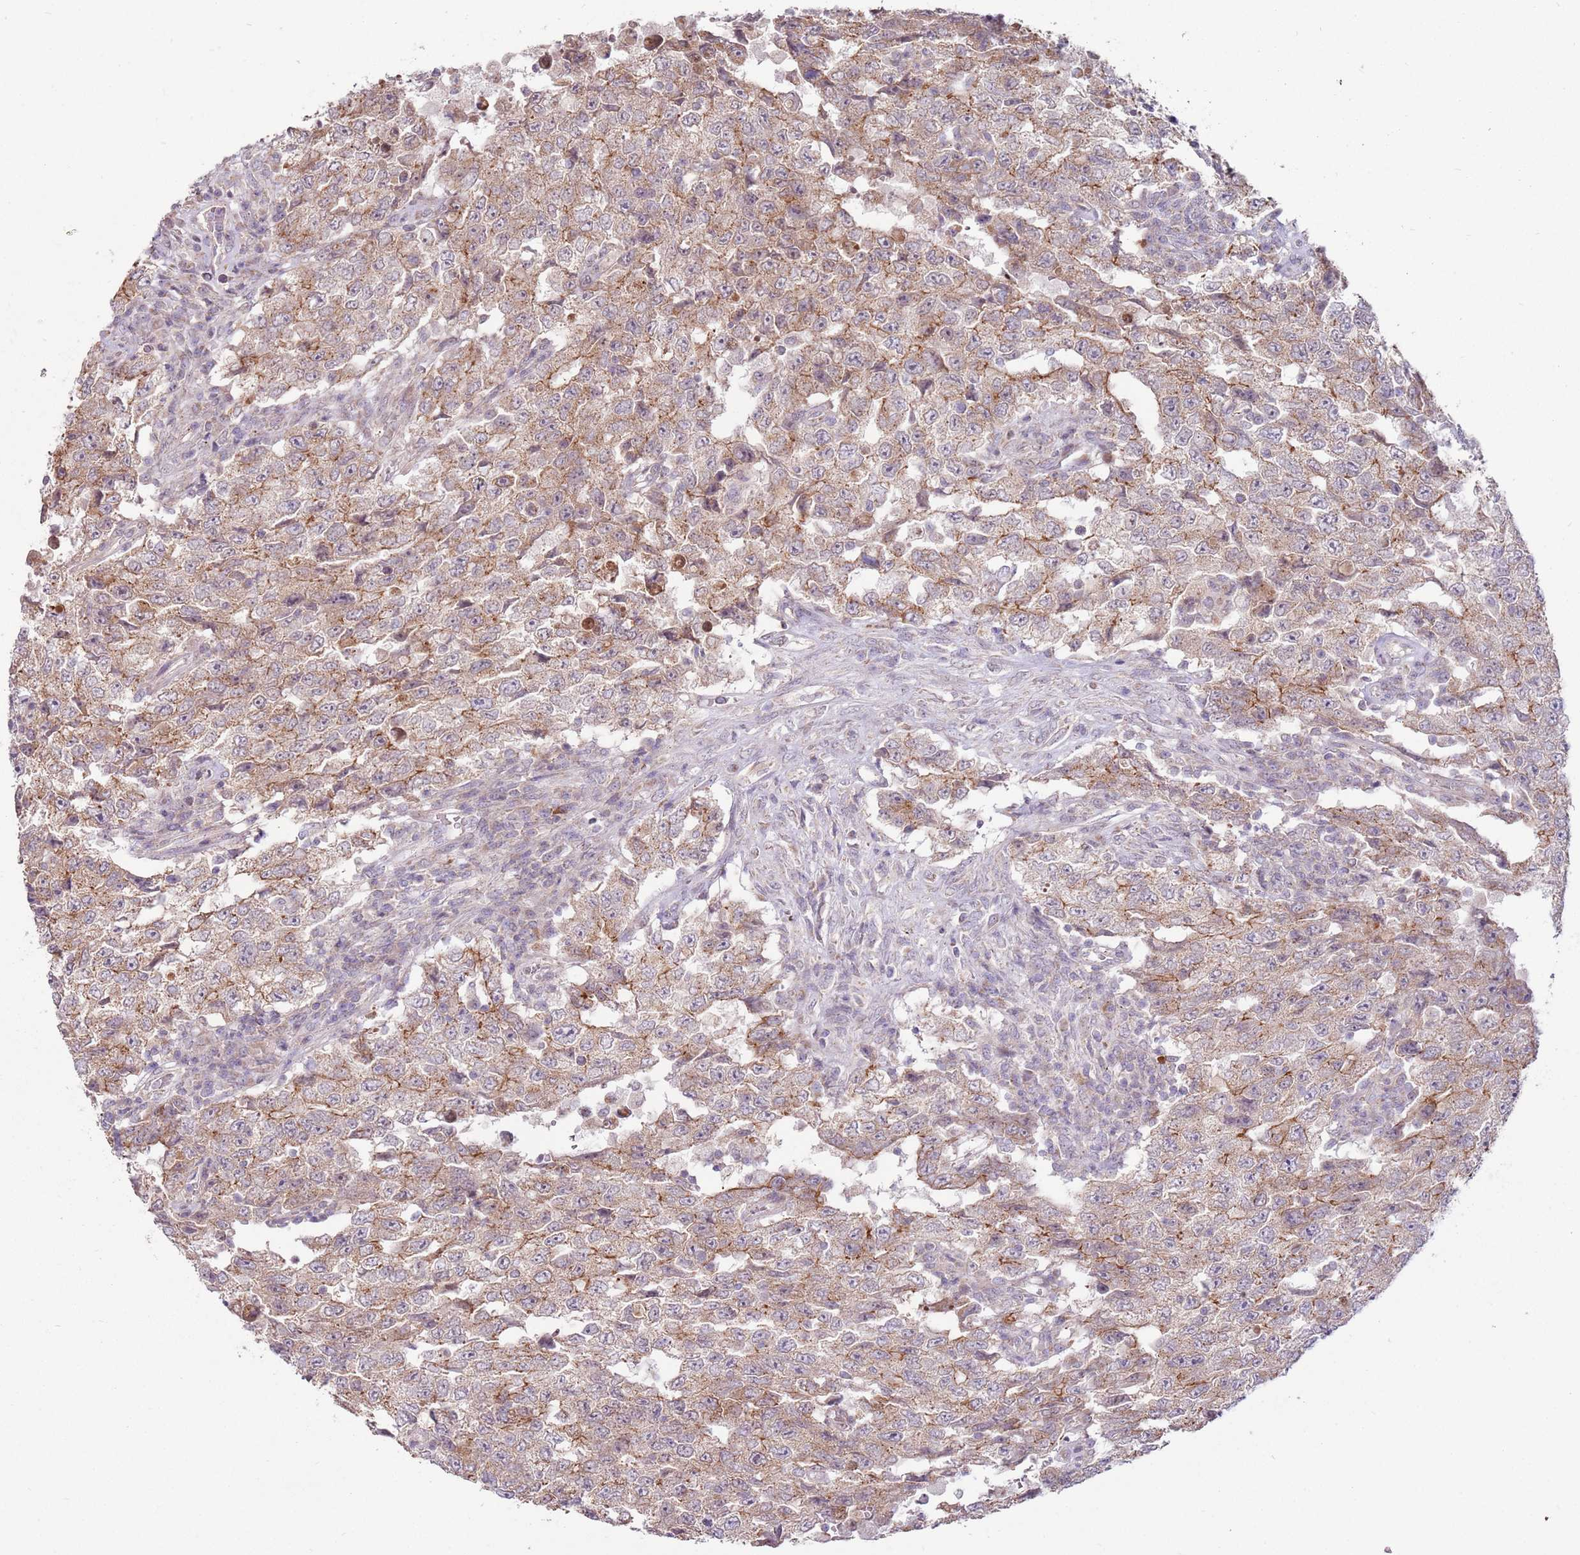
{"staining": {"intensity": "moderate", "quantity": "25%-75%", "location": "cytoplasmic/membranous"}, "tissue": "testis cancer", "cell_type": "Tumor cells", "image_type": "cancer", "snomed": [{"axis": "morphology", "description": "Carcinoma, Embryonal, NOS"}, {"axis": "topography", "description": "Testis"}], "caption": "Moderate cytoplasmic/membranous positivity for a protein is appreciated in about 25%-75% of tumor cells of embryonal carcinoma (testis) using IHC.", "gene": "SPATA31D1", "patient": {"sex": "male", "age": 26}}